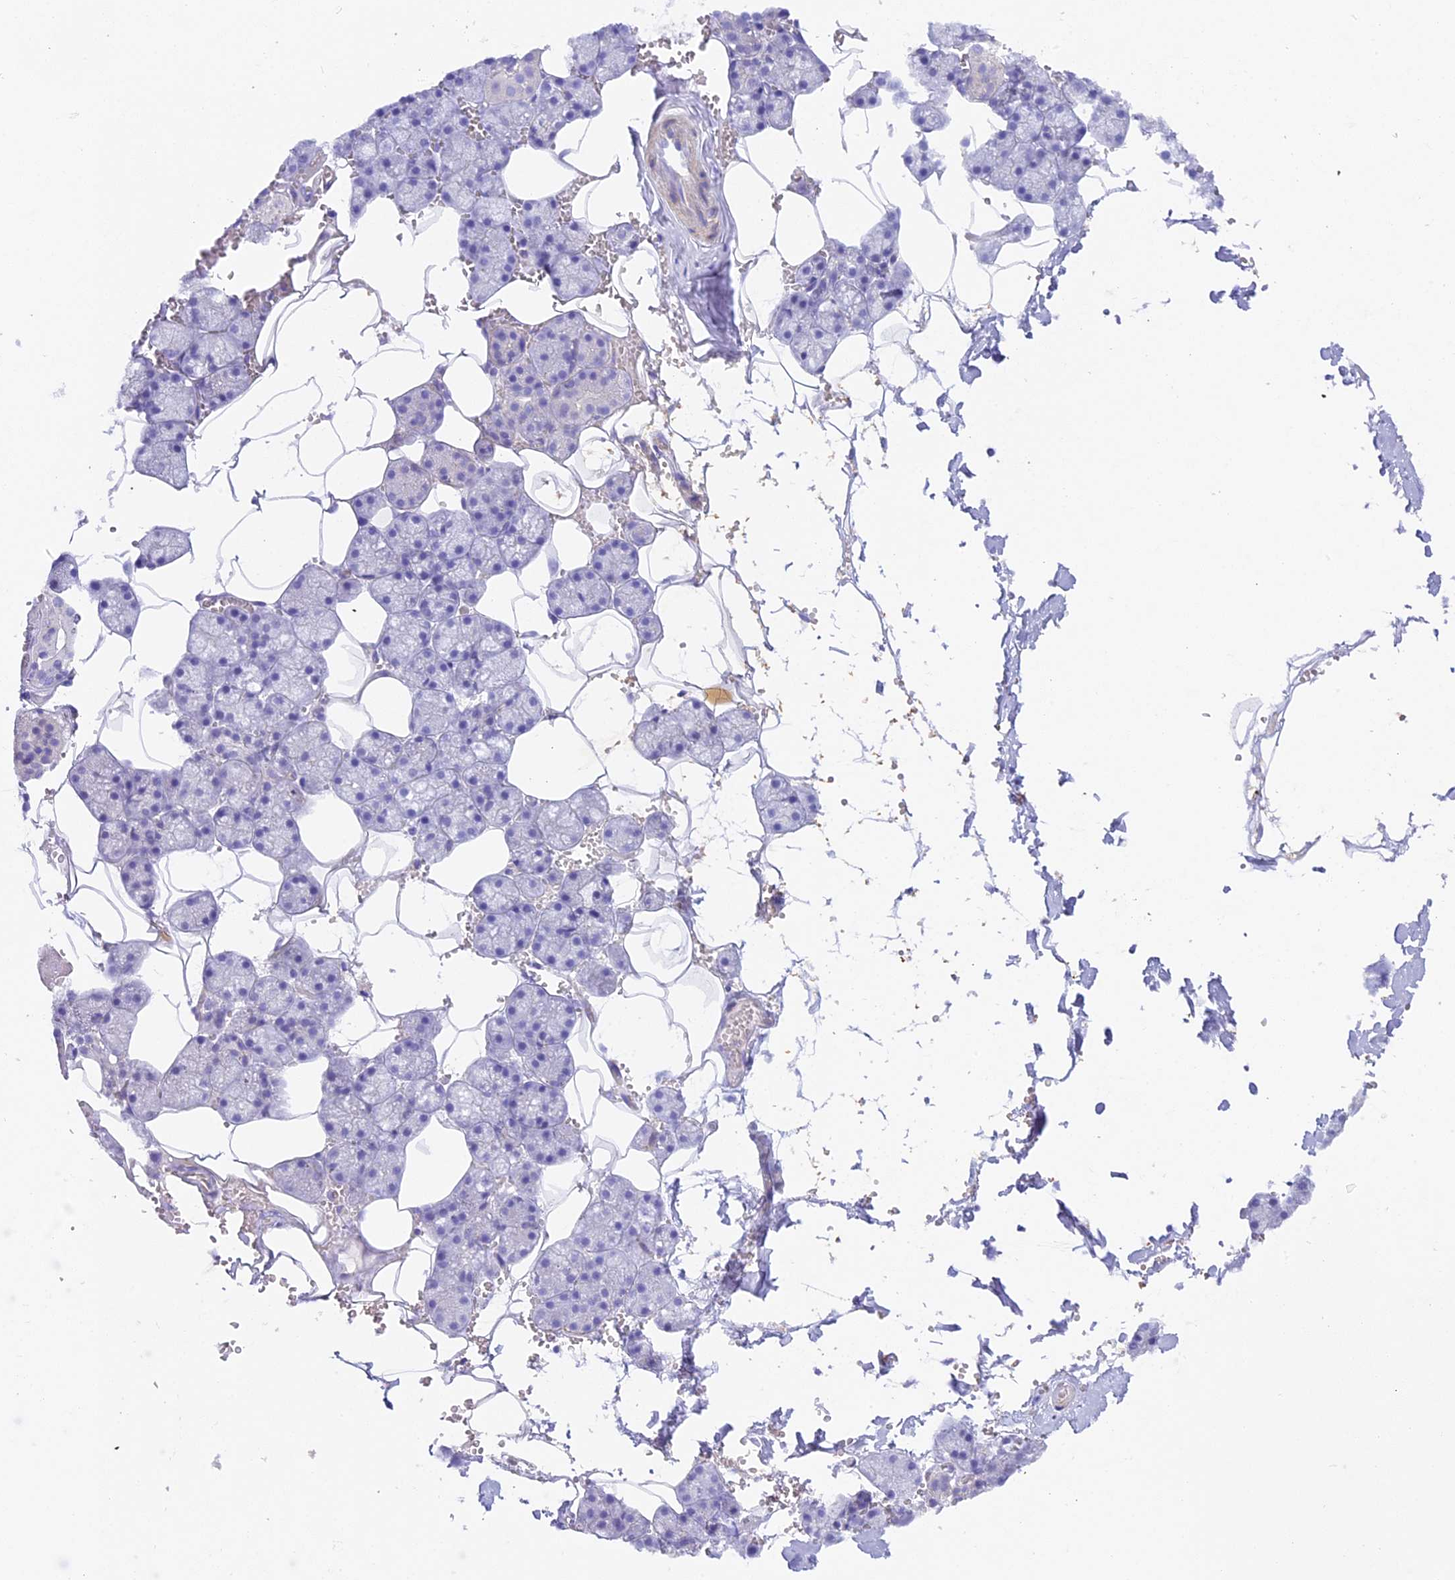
{"staining": {"intensity": "negative", "quantity": "none", "location": "none"}, "tissue": "salivary gland", "cell_type": "Glandular cells", "image_type": "normal", "snomed": [{"axis": "morphology", "description": "Normal tissue, NOS"}, {"axis": "topography", "description": "Salivary gland"}], "caption": "The immunohistochemistry photomicrograph has no significant positivity in glandular cells of salivary gland. Nuclei are stained in blue.", "gene": "HOMER3", "patient": {"sex": "male", "age": 62}}